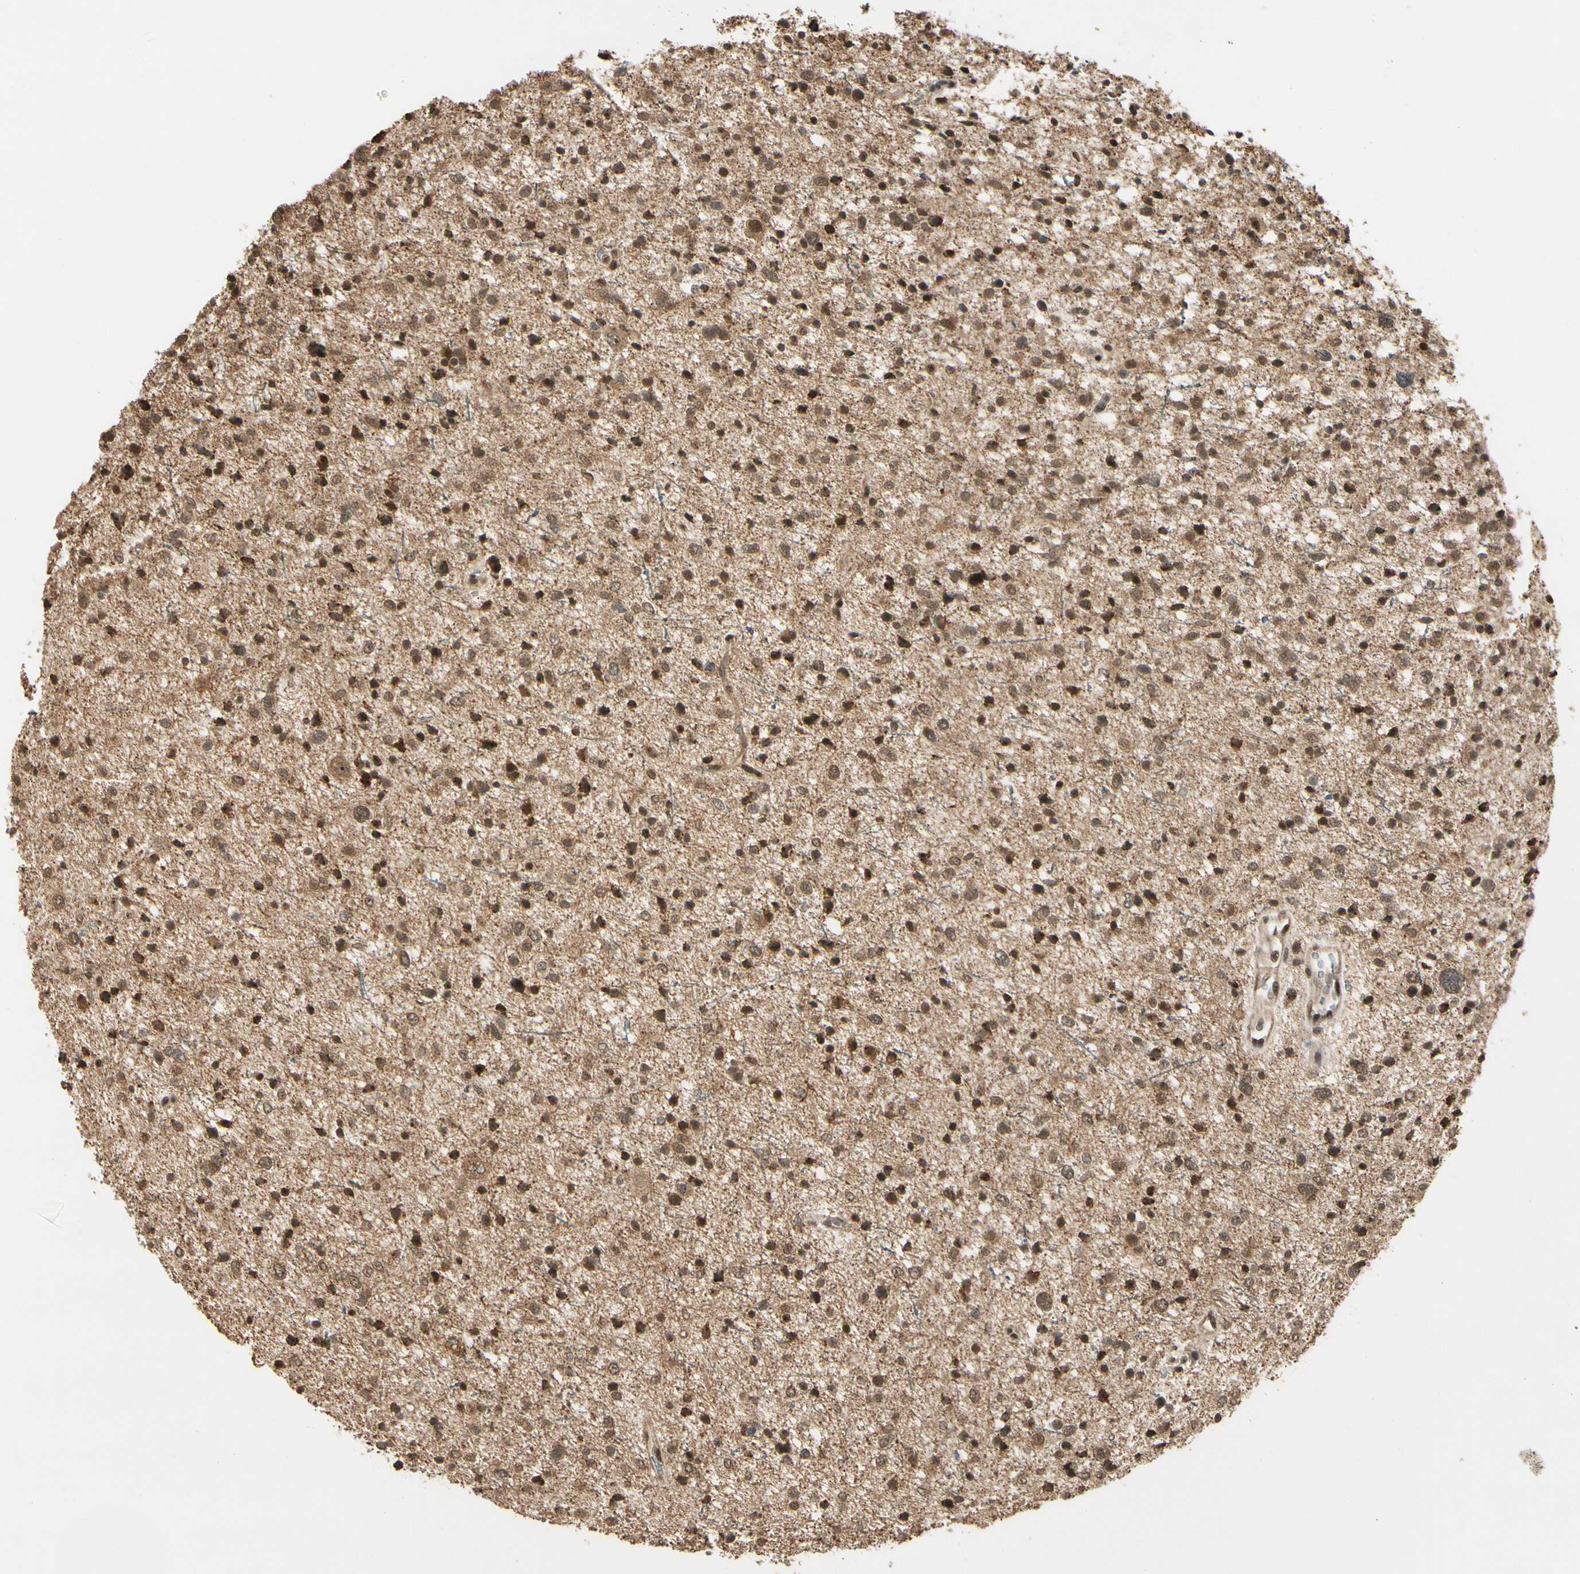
{"staining": {"intensity": "strong", "quantity": ">75%", "location": "cytoplasmic/membranous,nuclear"}, "tissue": "glioma", "cell_type": "Tumor cells", "image_type": "cancer", "snomed": [{"axis": "morphology", "description": "Glioma, malignant, Low grade"}, {"axis": "topography", "description": "Brain"}], "caption": "Immunohistochemical staining of glioma exhibits strong cytoplasmic/membranous and nuclear protein staining in approximately >75% of tumor cells.", "gene": "ZSCAN12", "patient": {"sex": "female", "age": 37}}